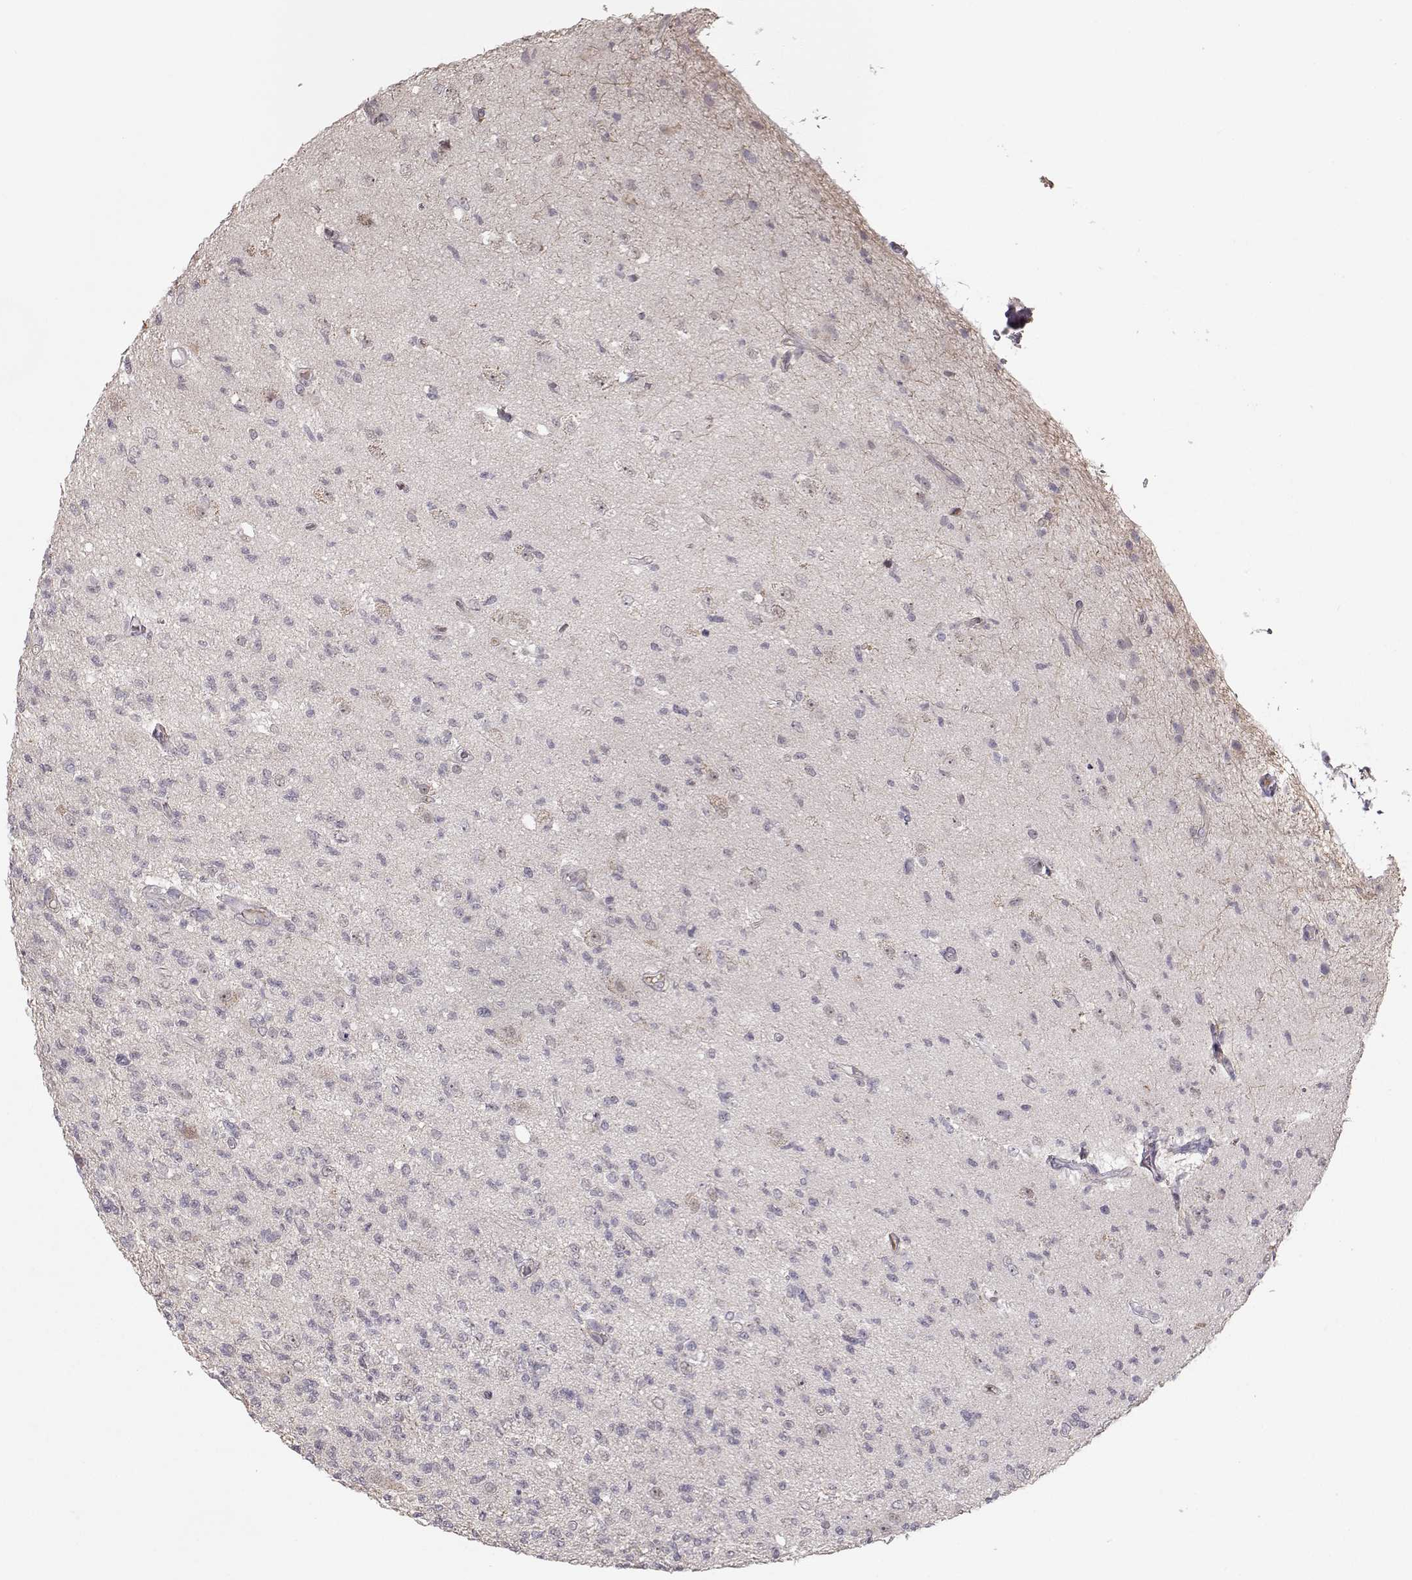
{"staining": {"intensity": "negative", "quantity": "none", "location": "none"}, "tissue": "glioma", "cell_type": "Tumor cells", "image_type": "cancer", "snomed": [{"axis": "morphology", "description": "Glioma, malignant, High grade"}, {"axis": "topography", "description": "Brain"}], "caption": "Immunohistochemical staining of glioma displays no significant staining in tumor cells.", "gene": "PNMT", "patient": {"sex": "male", "age": 56}}